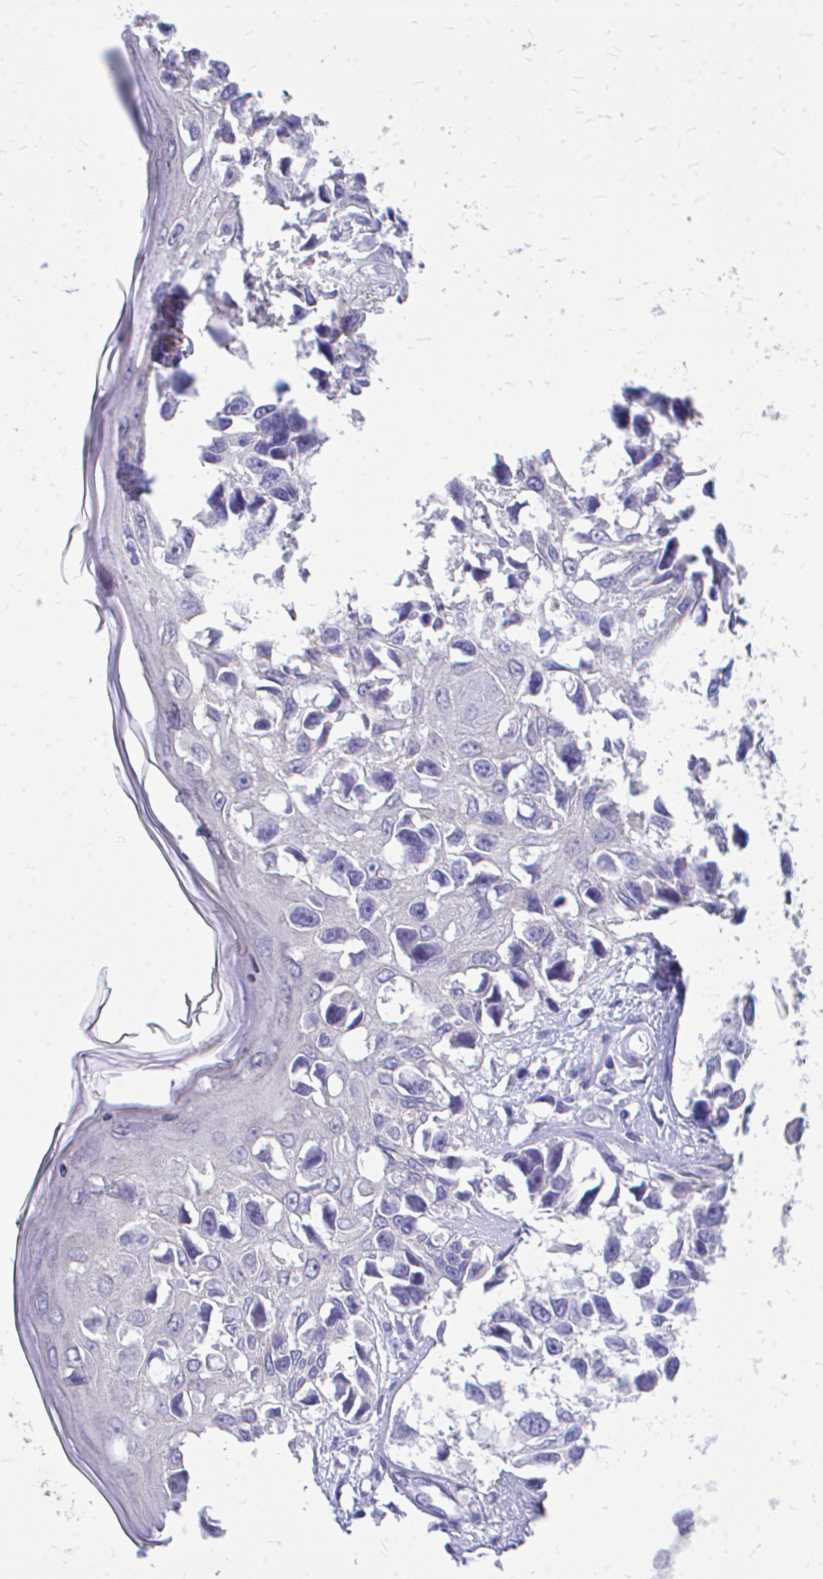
{"staining": {"intensity": "negative", "quantity": "none", "location": "none"}, "tissue": "melanoma", "cell_type": "Tumor cells", "image_type": "cancer", "snomed": [{"axis": "morphology", "description": "Malignant melanoma, NOS"}, {"axis": "topography", "description": "Skin"}], "caption": "High magnification brightfield microscopy of melanoma stained with DAB (brown) and counterstained with hematoxylin (blue): tumor cells show no significant expression. (DAB (3,3'-diaminobenzidine) IHC with hematoxylin counter stain).", "gene": "CFH", "patient": {"sex": "male", "age": 73}}